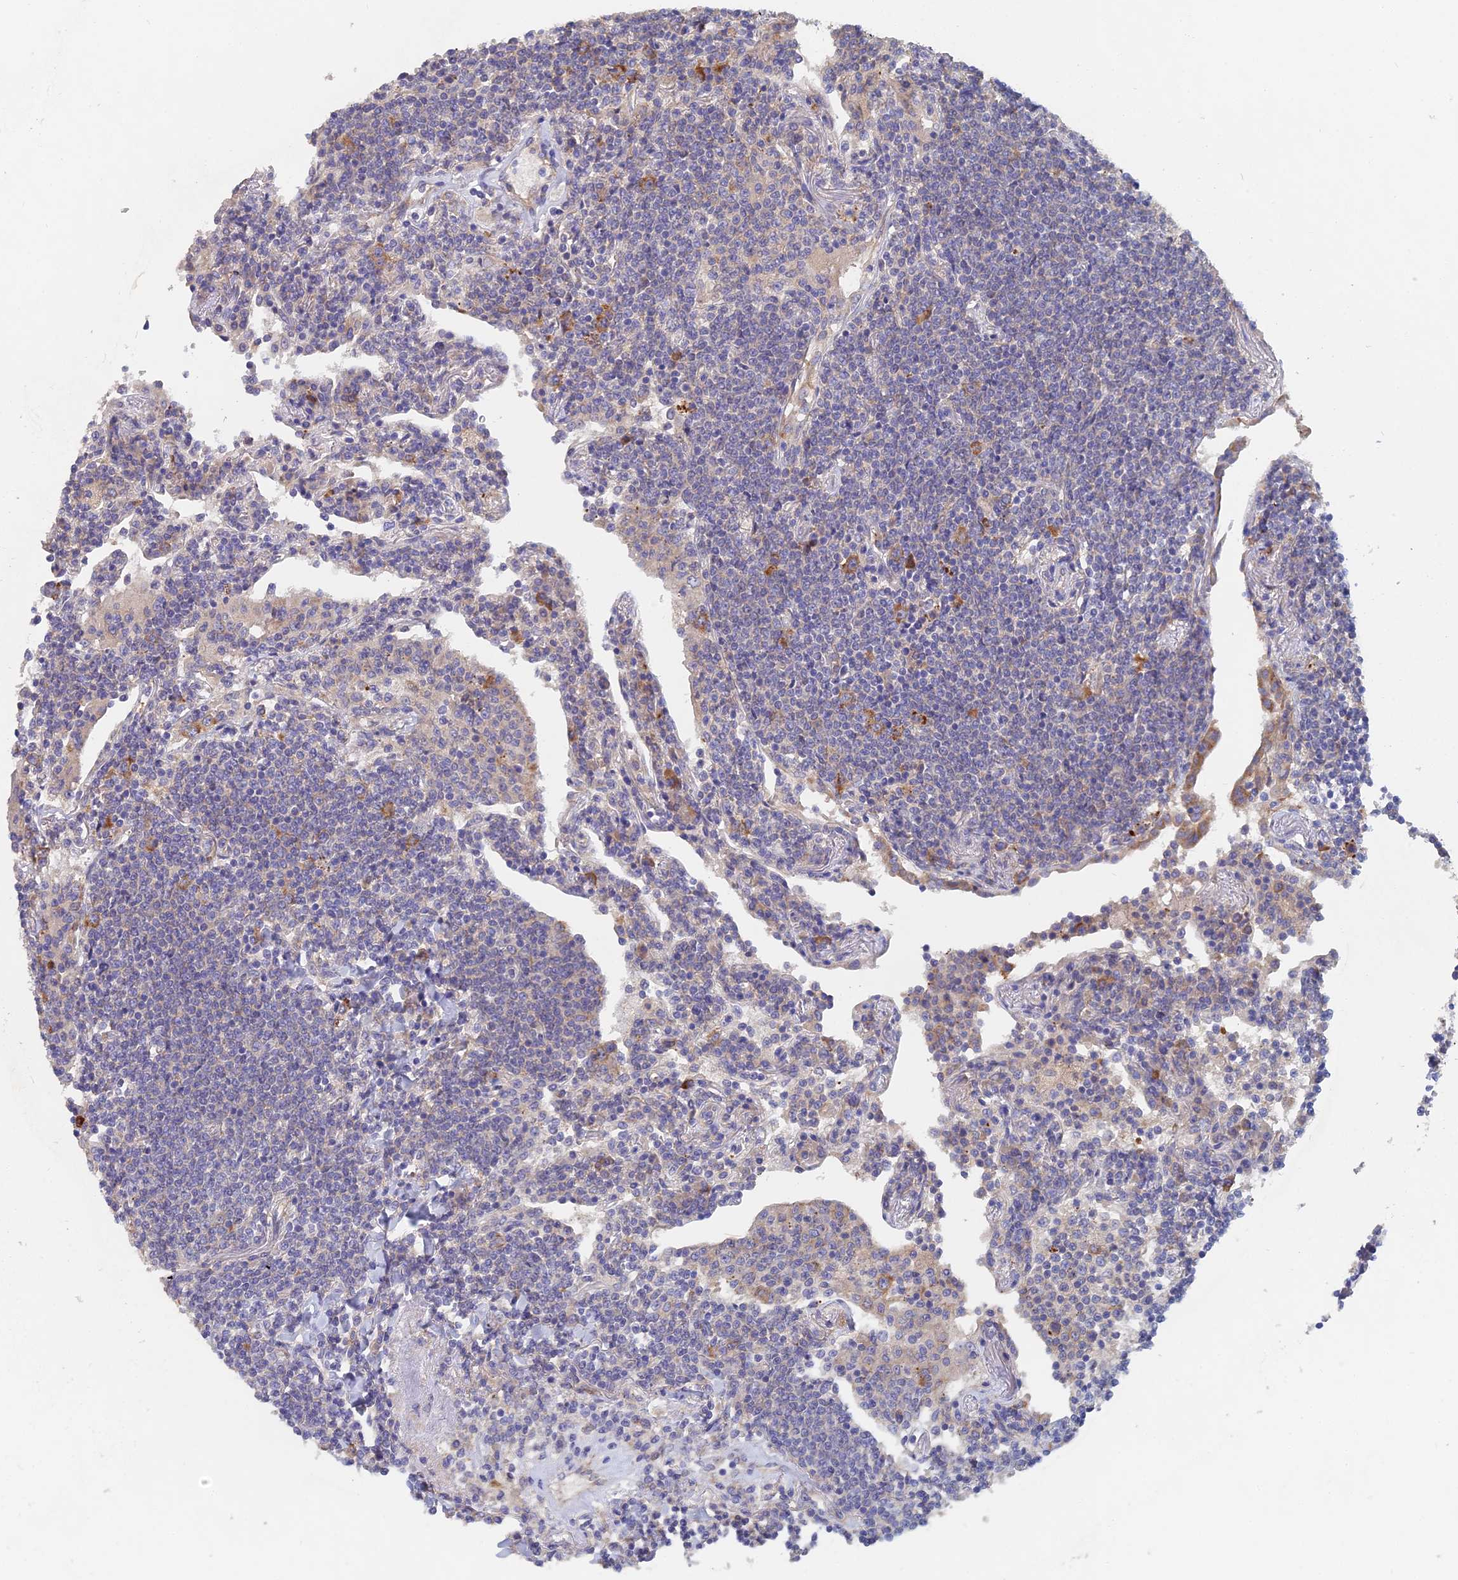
{"staining": {"intensity": "negative", "quantity": "none", "location": "none"}, "tissue": "lymphoma", "cell_type": "Tumor cells", "image_type": "cancer", "snomed": [{"axis": "morphology", "description": "Malignant lymphoma, non-Hodgkin's type, Low grade"}, {"axis": "topography", "description": "Lung"}], "caption": "Immunohistochemistry (IHC) image of human lymphoma stained for a protein (brown), which shows no expression in tumor cells.", "gene": "ELOF1", "patient": {"sex": "female", "age": 71}}